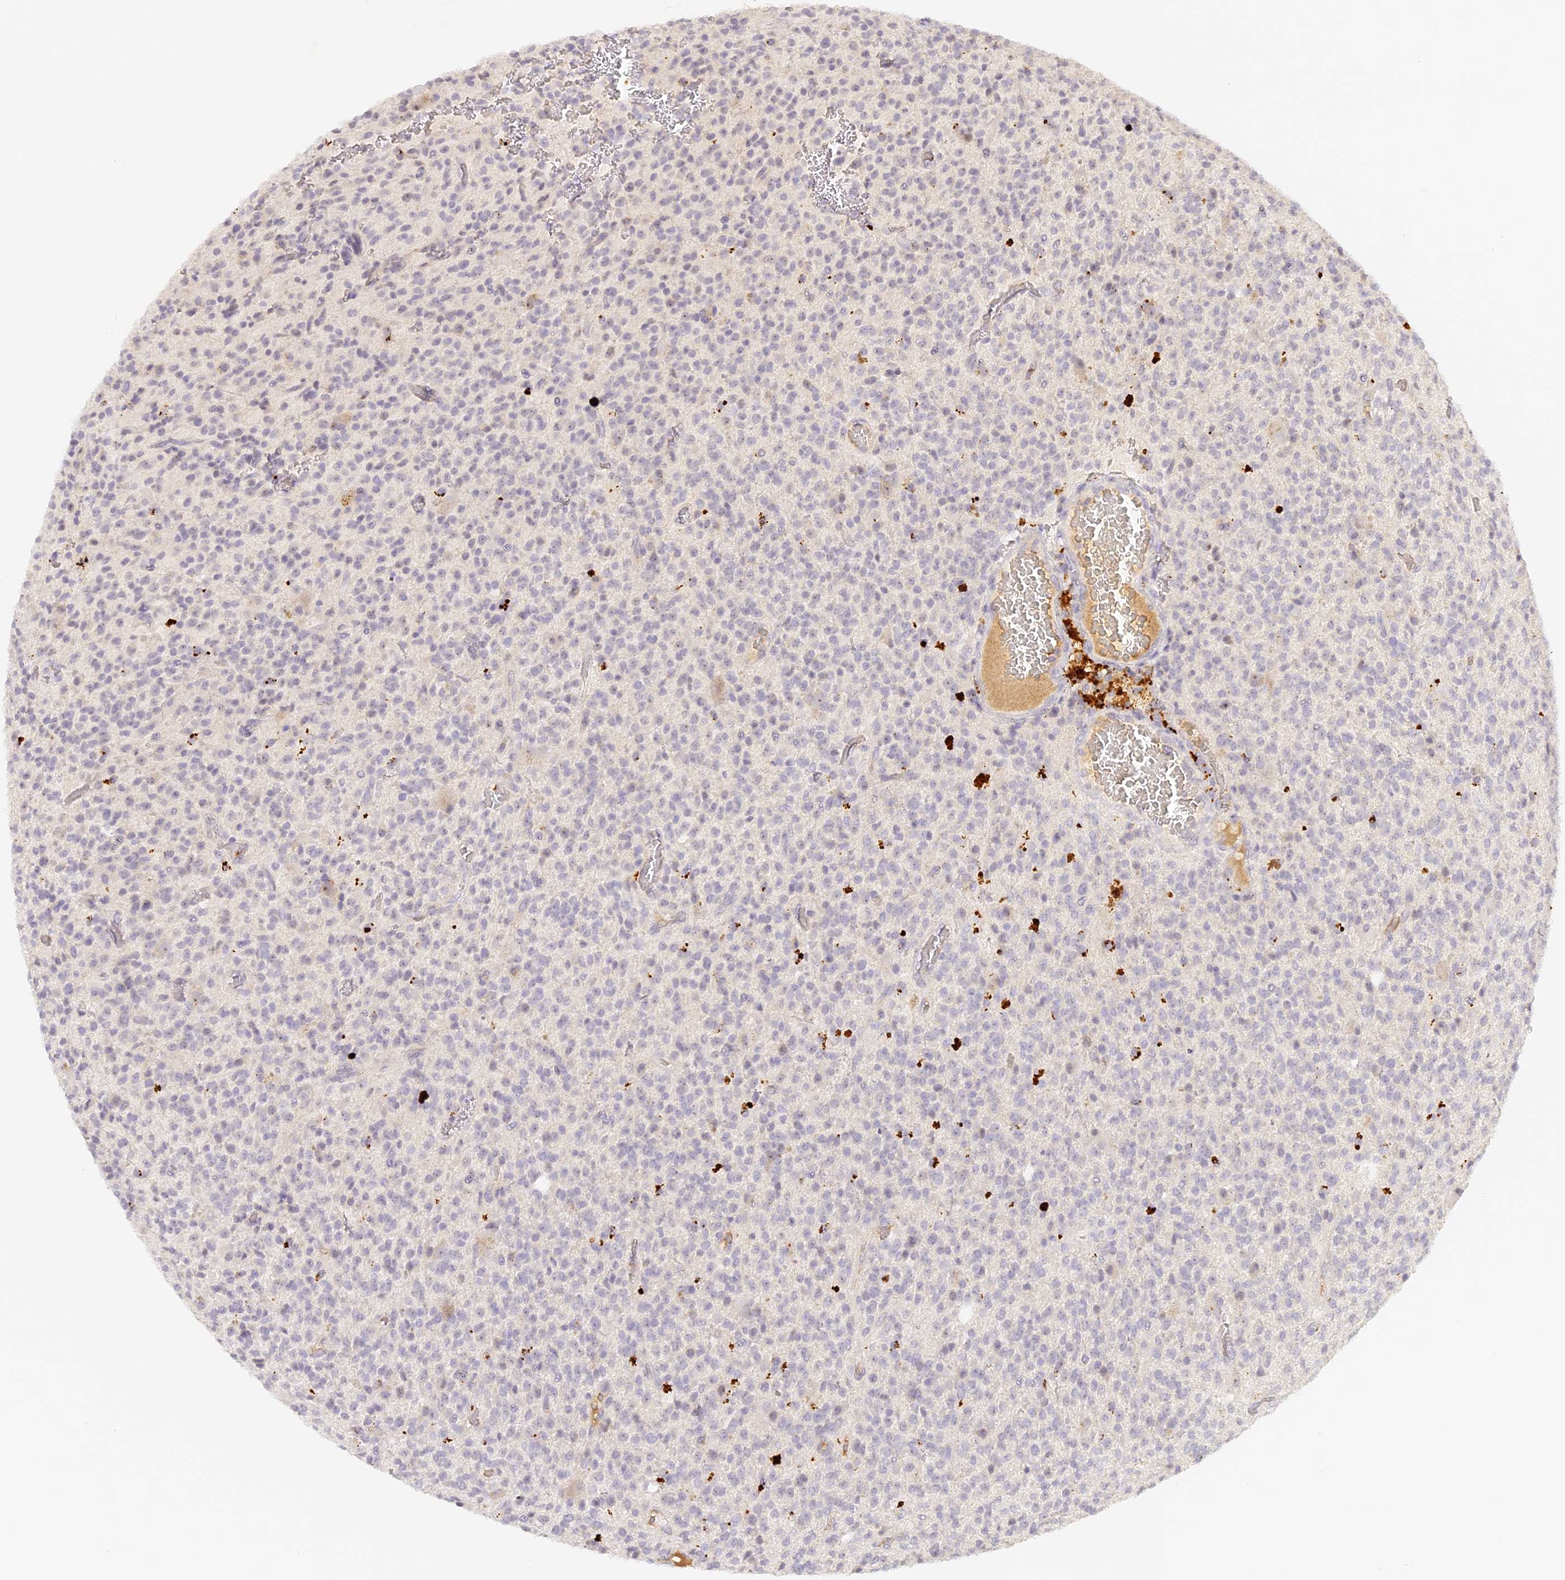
{"staining": {"intensity": "negative", "quantity": "none", "location": "none"}, "tissue": "glioma", "cell_type": "Tumor cells", "image_type": "cancer", "snomed": [{"axis": "morphology", "description": "Glioma, malignant, High grade"}, {"axis": "topography", "description": "Brain"}], "caption": "DAB immunohistochemical staining of glioma demonstrates no significant staining in tumor cells.", "gene": "ELL3", "patient": {"sex": "male", "age": 34}}